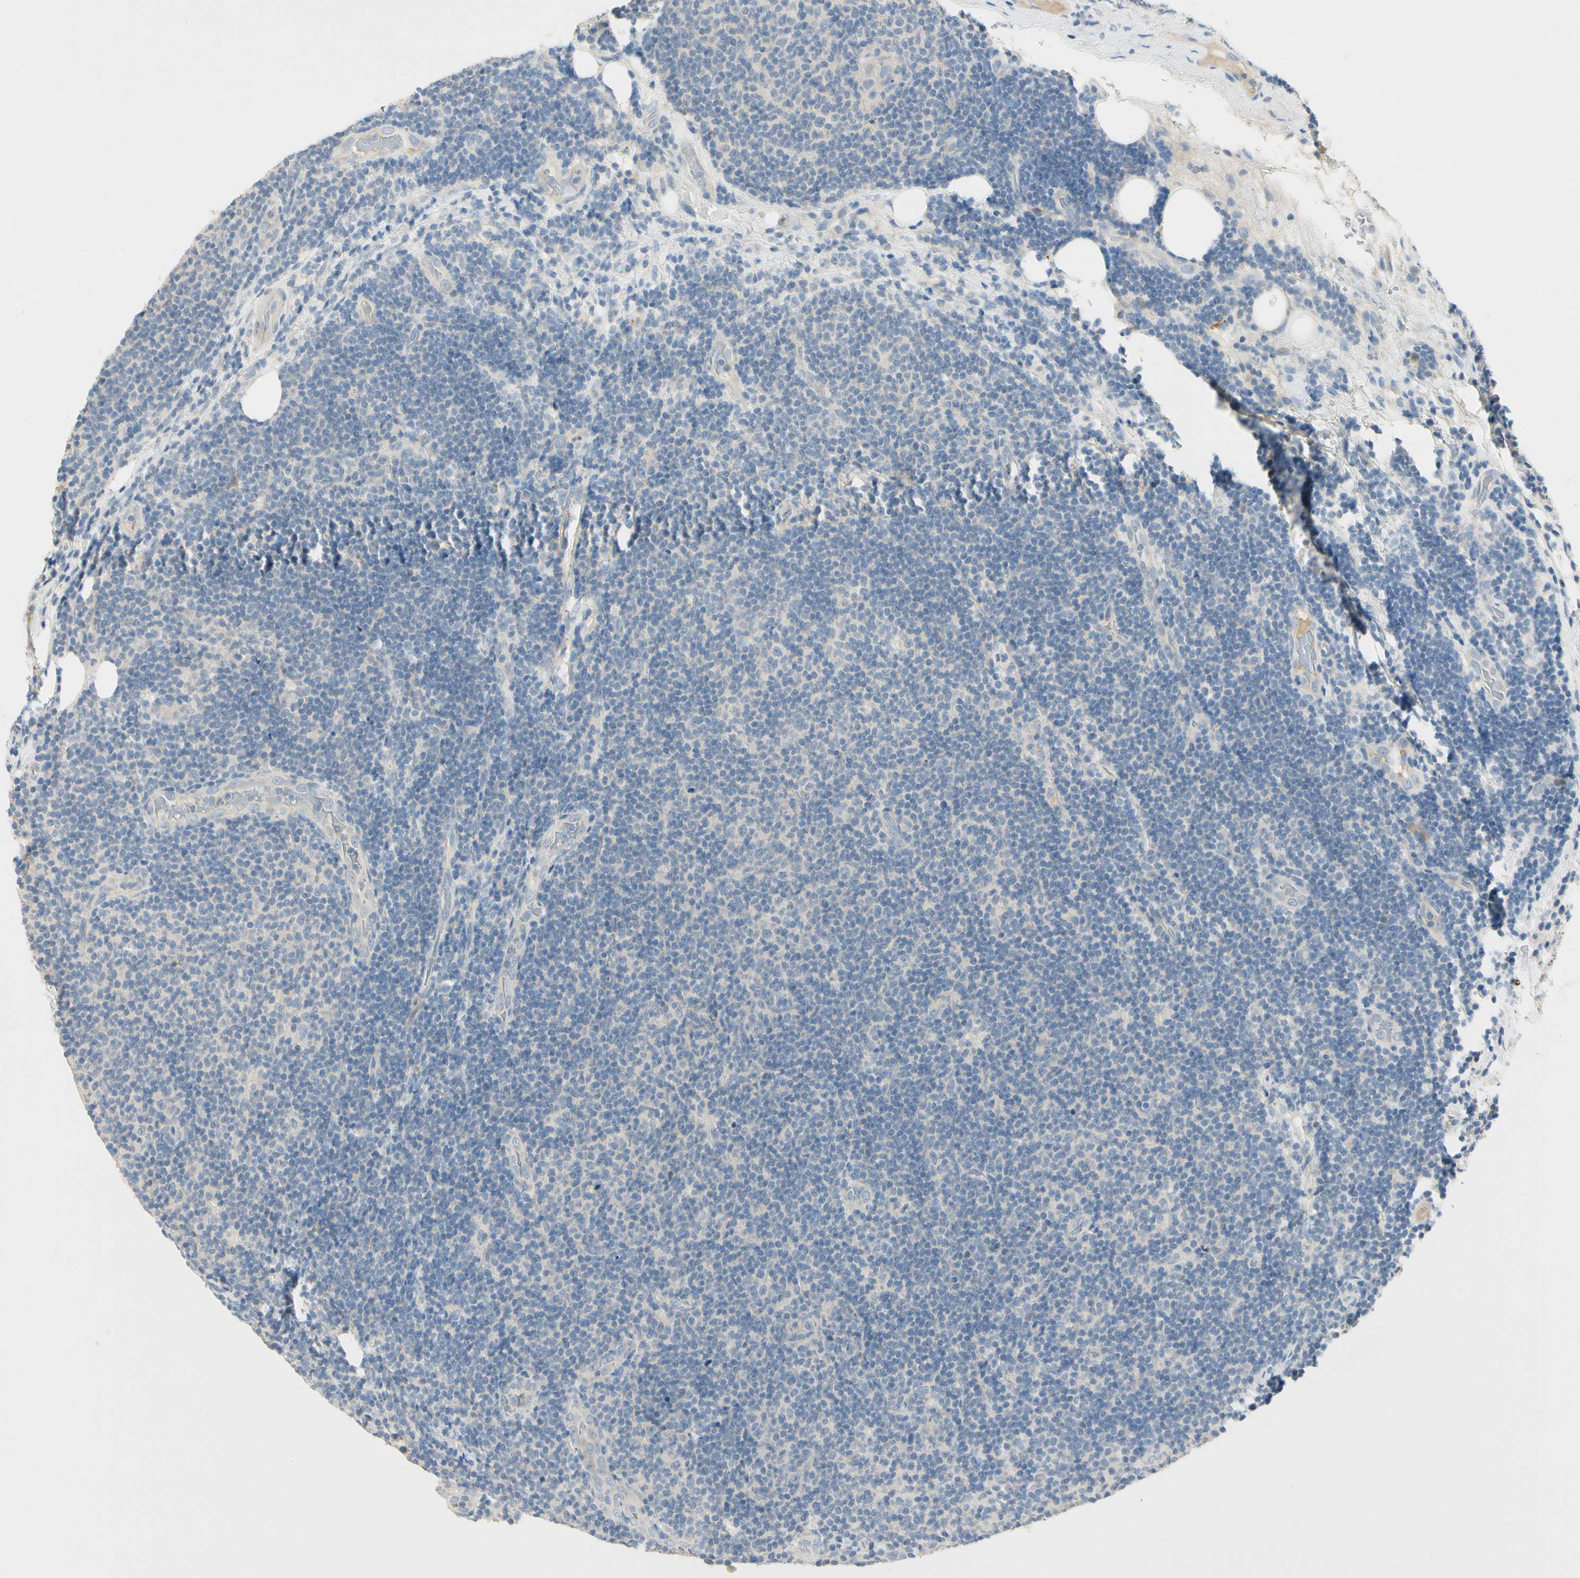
{"staining": {"intensity": "negative", "quantity": "none", "location": "none"}, "tissue": "lymphoma", "cell_type": "Tumor cells", "image_type": "cancer", "snomed": [{"axis": "morphology", "description": "Malignant lymphoma, non-Hodgkin's type, Low grade"}, {"axis": "topography", "description": "Lymph node"}], "caption": "This is a image of immunohistochemistry (IHC) staining of low-grade malignant lymphoma, non-Hodgkin's type, which shows no positivity in tumor cells.", "gene": "PRSS21", "patient": {"sex": "male", "age": 83}}